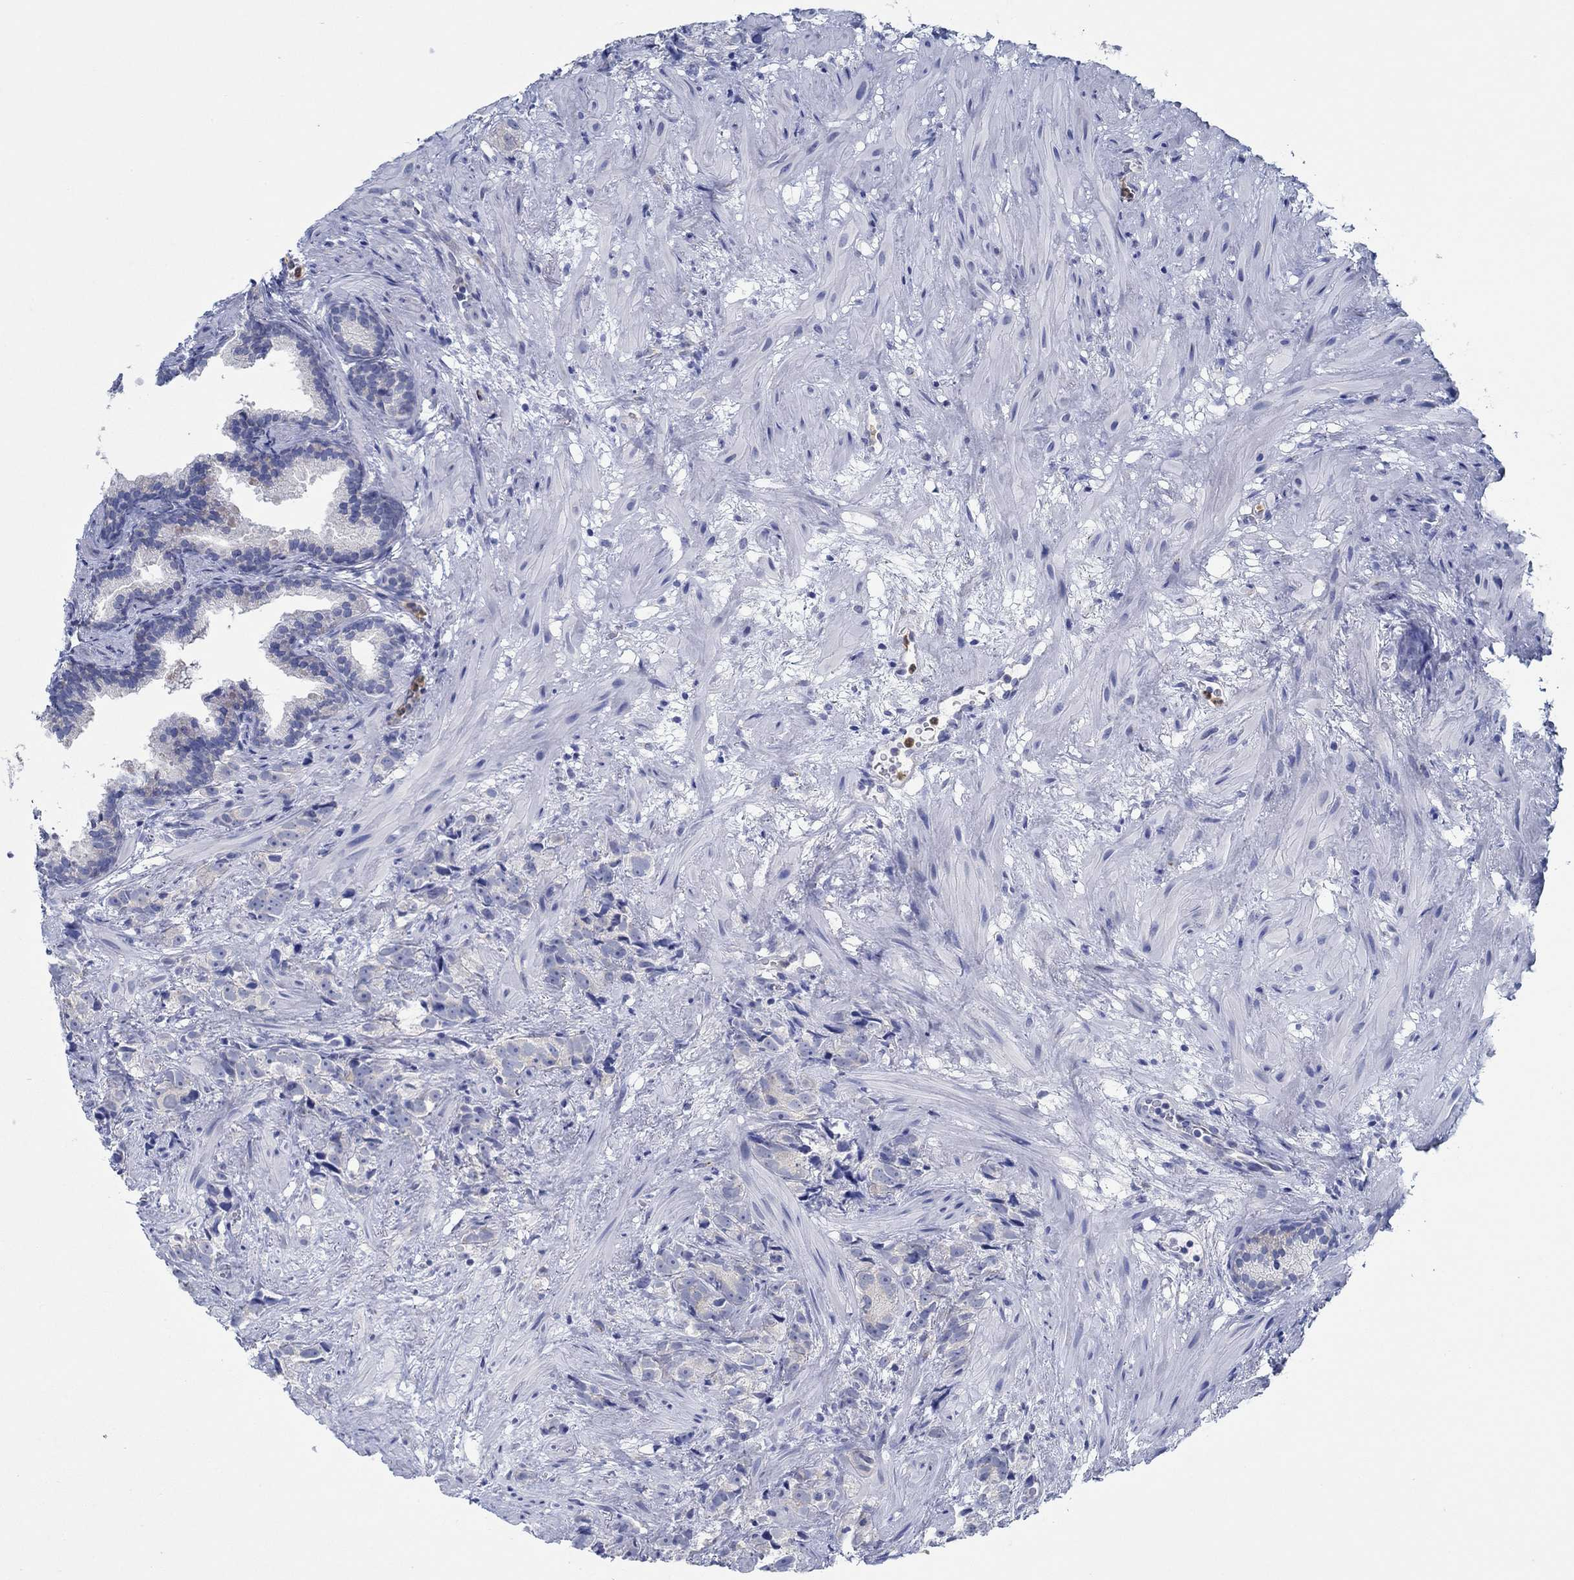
{"staining": {"intensity": "negative", "quantity": "none", "location": "none"}, "tissue": "prostate cancer", "cell_type": "Tumor cells", "image_type": "cancer", "snomed": [{"axis": "morphology", "description": "Adenocarcinoma, High grade"}, {"axis": "topography", "description": "Prostate"}], "caption": "Micrograph shows no significant protein expression in tumor cells of prostate cancer. The staining was performed using DAB to visualize the protein expression in brown, while the nuclei were stained in blue with hematoxylin (Magnification: 20x).", "gene": "ZNF671", "patient": {"sex": "male", "age": 90}}